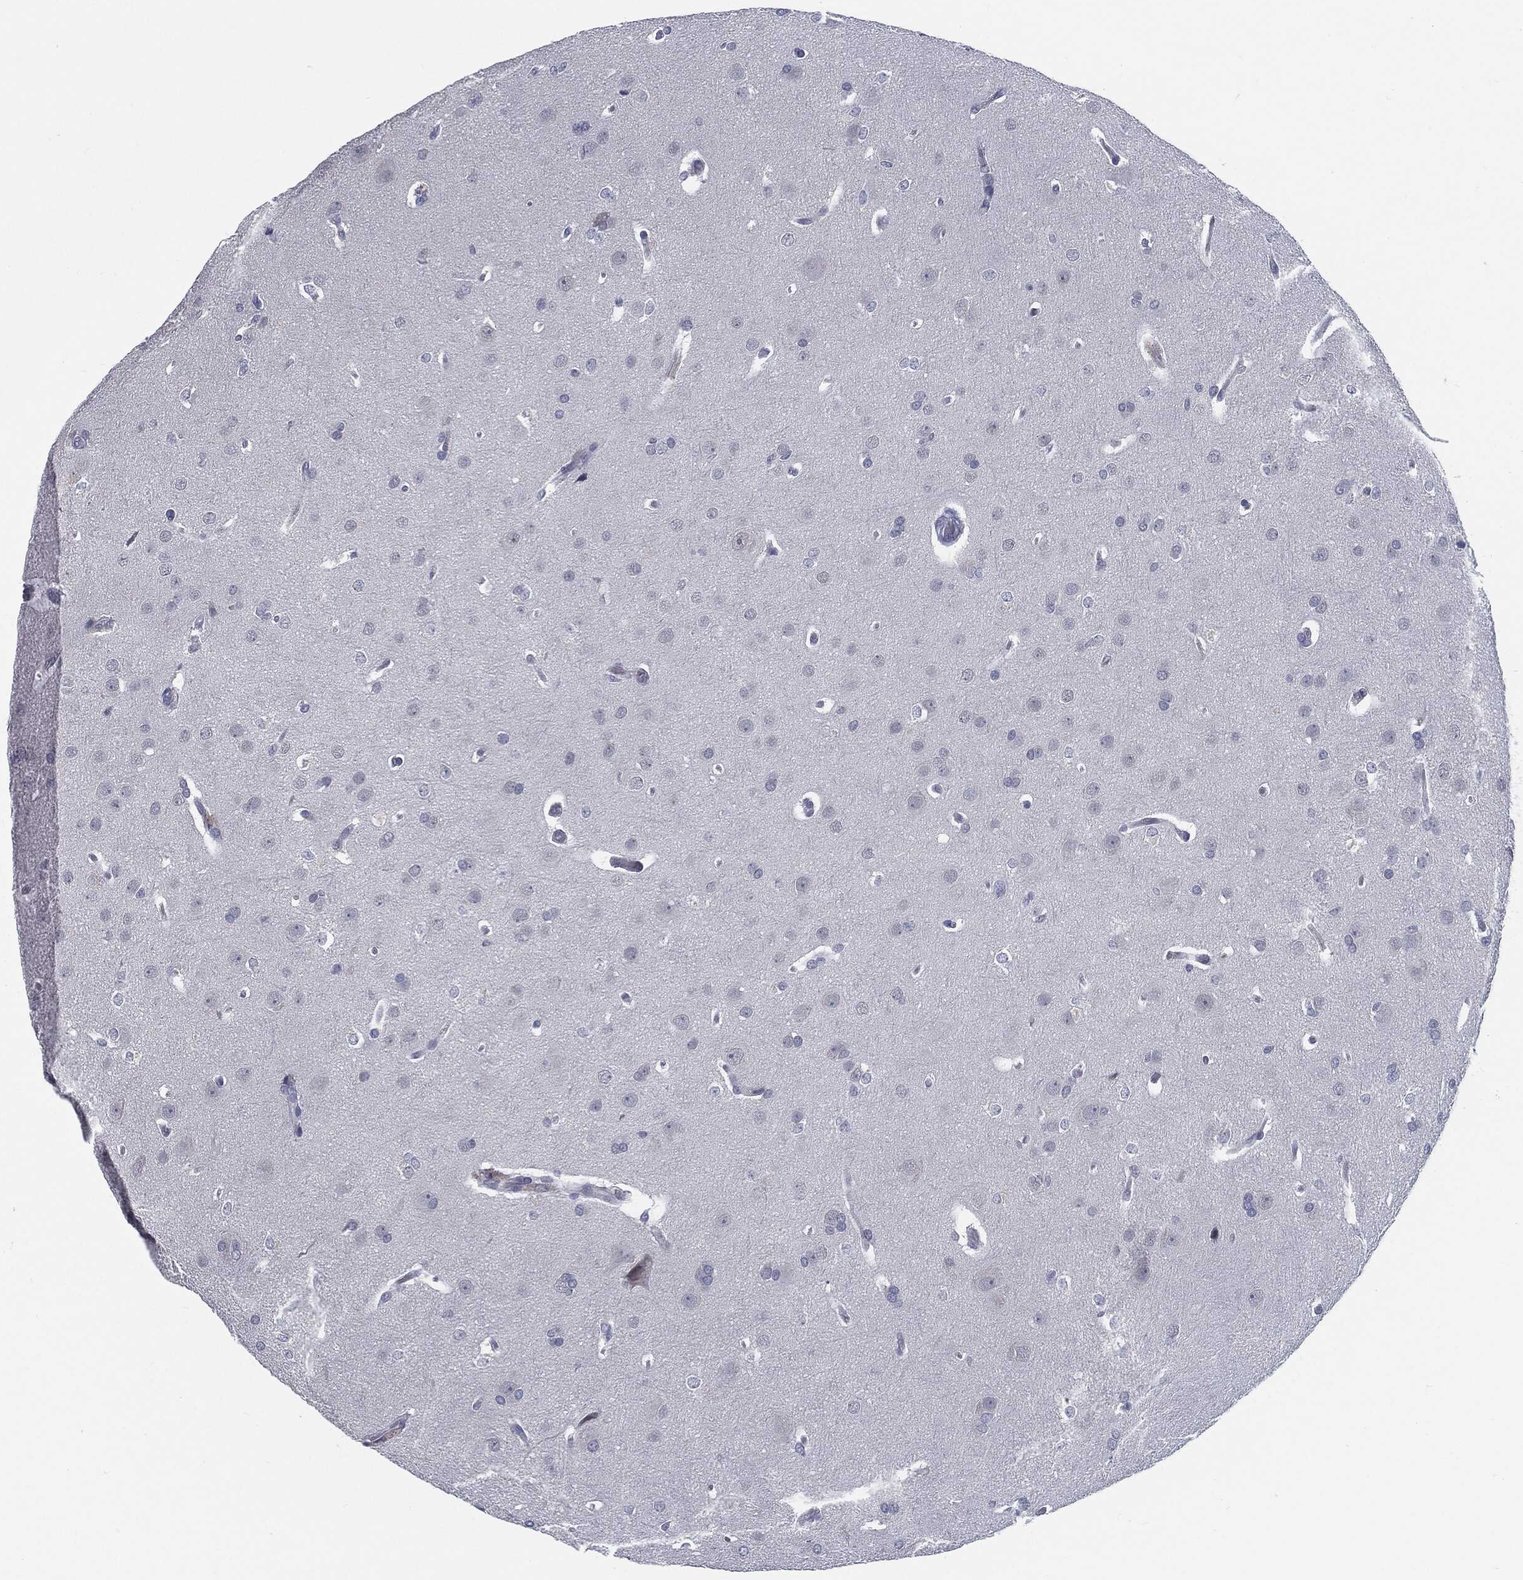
{"staining": {"intensity": "negative", "quantity": "none", "location": "none"}, "tissue": "glioma", "cell_type": "Tumor cells", "image_type": "cancer", "snomed": [{"axis": "morphology", "description": "Glioma, malignant, Low grade"}, {"axis": "topography", "description": "Brain"}], "caption": "Tumor cells show no significant staining in glioma.", "gene": "PROM1", "patient": {"sex": "female", "age": 32}}